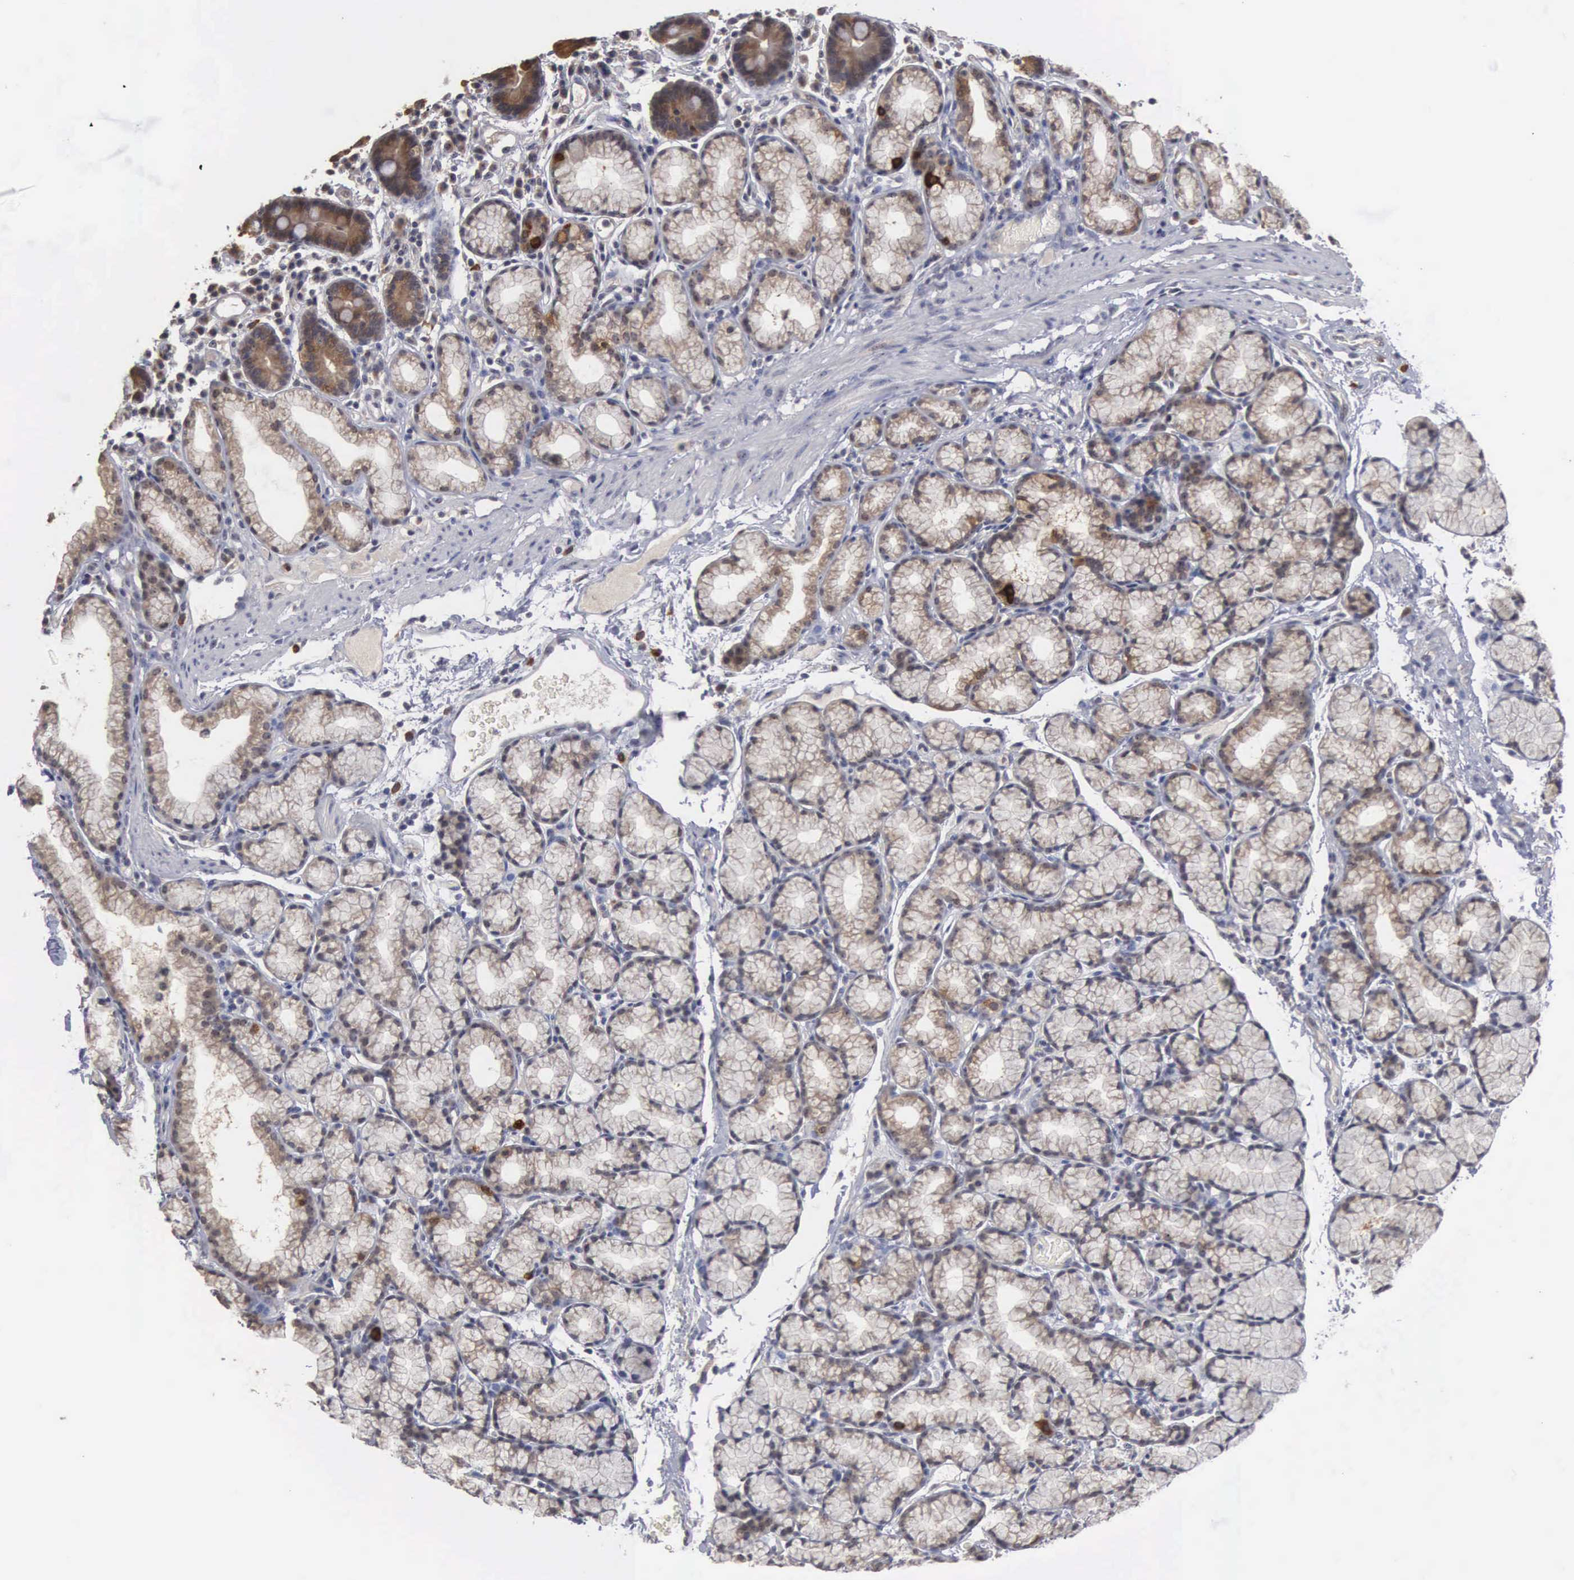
{"staining": {"intensity": "strong", "quantity": ">75%", "location": "cytoplasmic/membranous"}, "tissue": "duodenum", "cell_type": "Glandular cells", "image_type": "normal", "snomed": [{"axis": "morphology", "description": "Normal tissue, NOS"}, {"axis": "topography", "description": "Duodenum"}], "caption": "DAB (3,3'-diaminobenzidine) immunohistochemical staining of normal duodenum demonstrates strong cytoplasmic/membranous protein positivity in approximately >75% of glandular cells.", "gene": "AMN", "patient": {"sex": "female", "age": 48}}